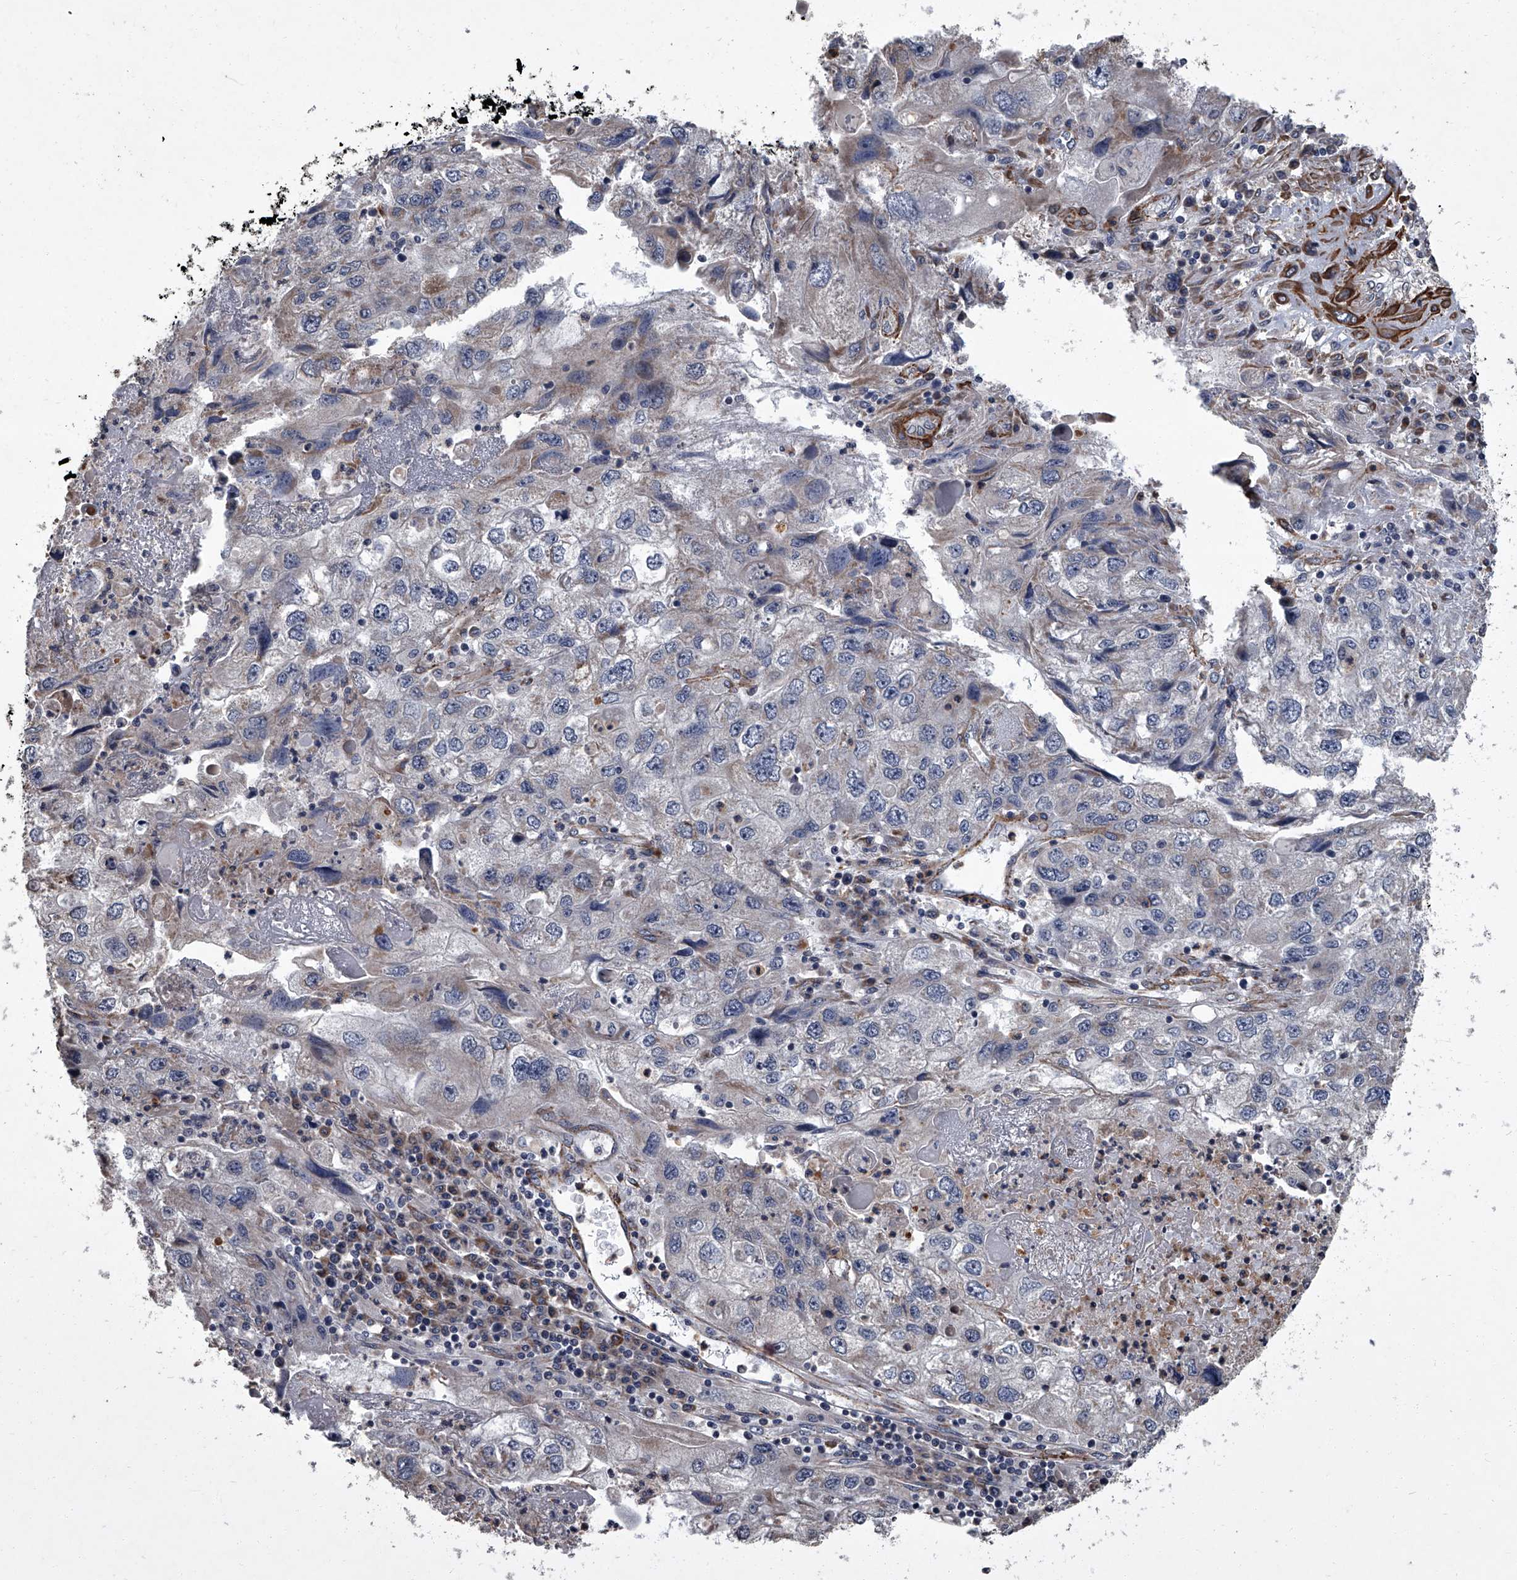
{"staining": {"intensity": "weak", "quantity": "<25%", "location": "cytoplasmic/membranous"}, "tissue": "endometrial cancer", "cell_type": "Tumor cells", "image_type": "cancer", "snomed": [{"axis": "morphology", "description": "Adenocarcinoma, NOS"}, {"axis": "topography", "description": "Endometrium"}], "caption": "Immunohistochemistry image of neoplastic tissue: endometrial adenocarcinoma stained with DAB shows no significant protein expression in tumor cells.", "gene": "SIRT4", "patient": {"sex": "female", "age": 49}}